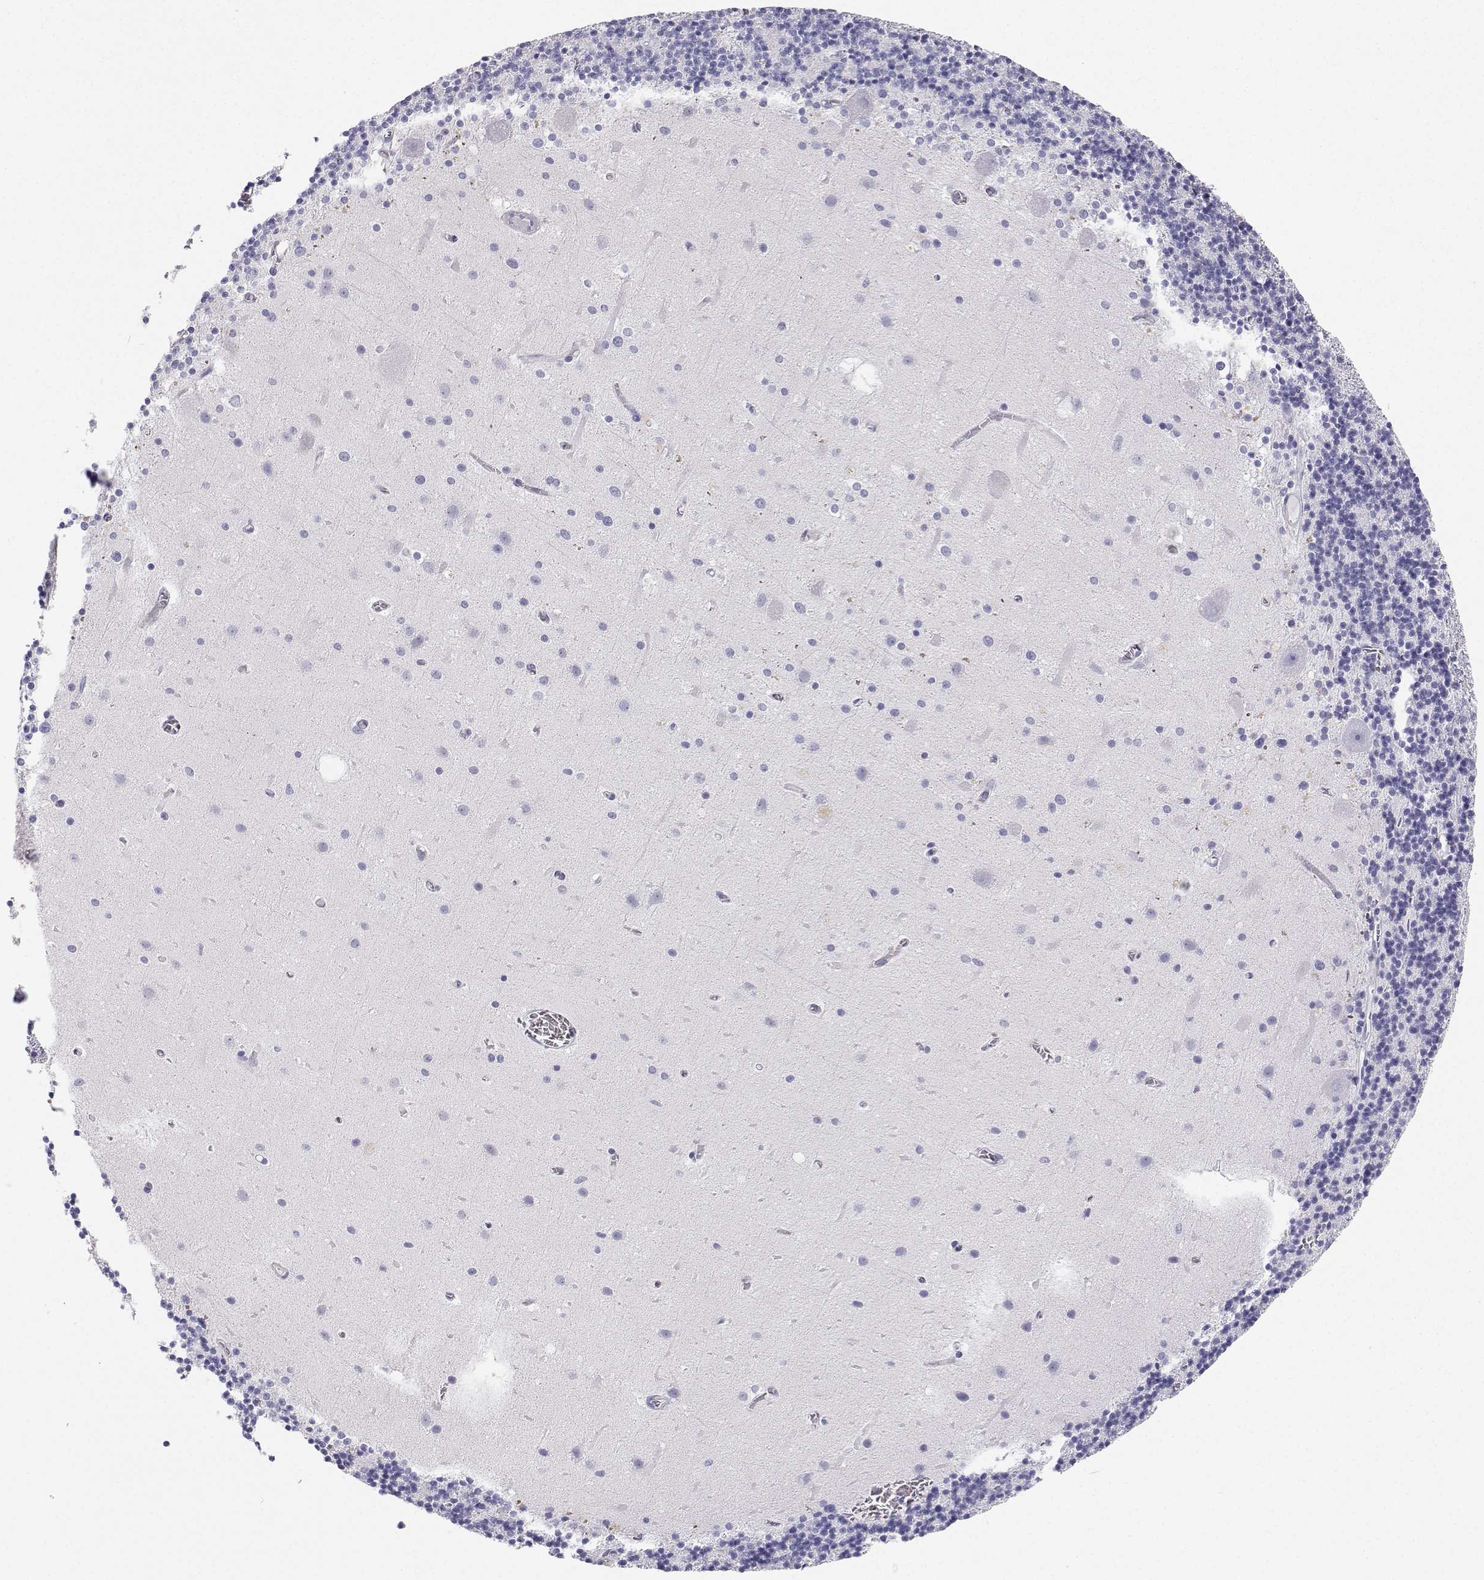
{"staining": {"intensity": "negative", "quantity": "none", "location": "none"}, "tissue": "cerebellum", "cell_type": "Cells in granular layer", "image_type": "normal", "snomed": [{"axis": "morphology", "description": "Normal tissue, NOS"}, {"axis": "topography", "description": "Cerebellum"}], "caption": "Immunohistochemical staining of benign cerebellum displays no significant positivity in cells in granular layer.", "gene": "BHMT", "patient": {"sex": "male", "age": 70}}